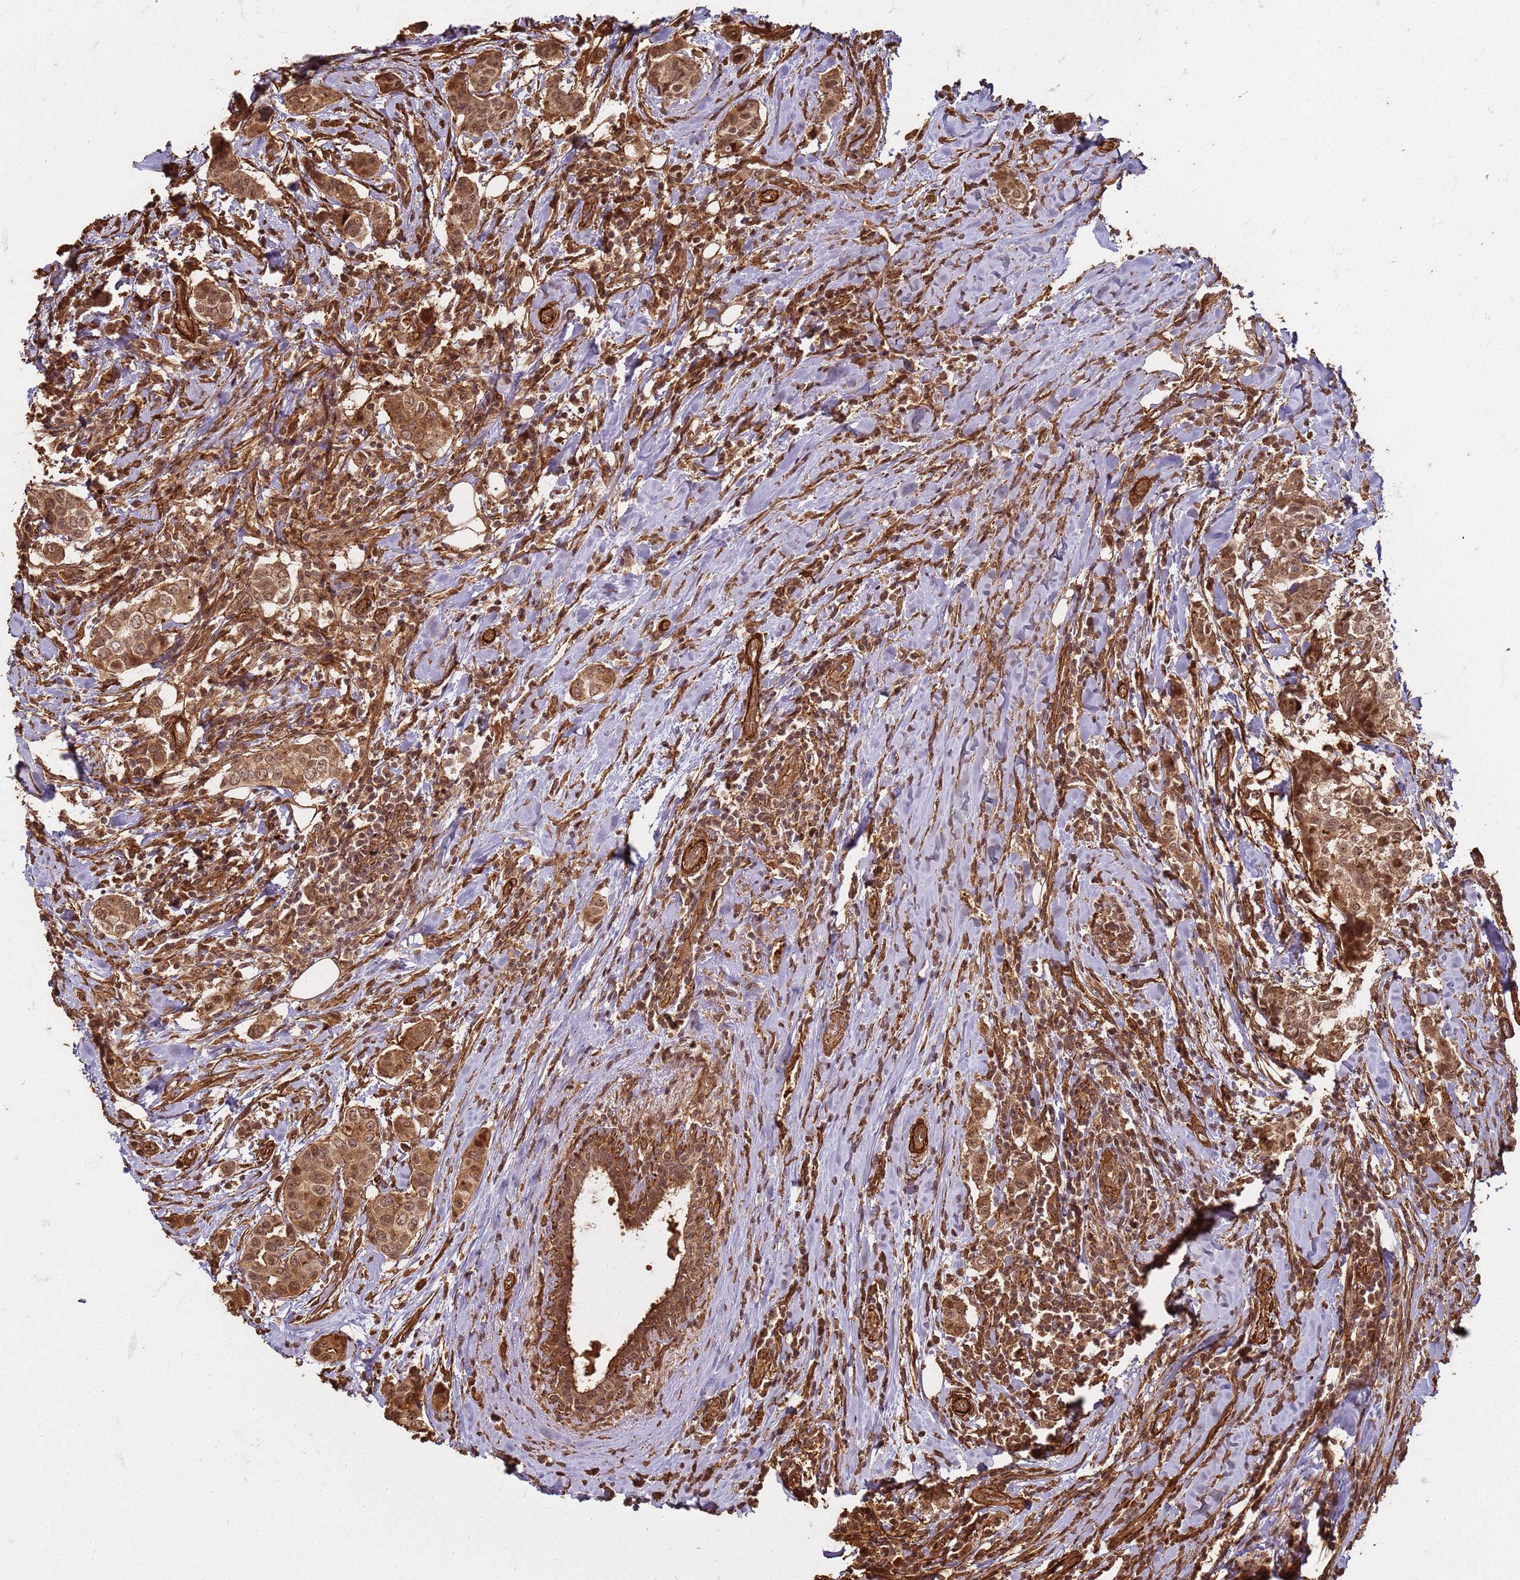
{"staining": {"intensity": "moderate", "quantity": ">75%", "location": "cytoplasmic/membranous,nuclear"}, "tissue": "breast cancer", "cell_type": "Tumor cells", "image_type": "cancer", "snomed": [{"axis": "morphology", "description": "Lobular carcinoma"}, {"axis": "topography", "description": "Breast"}], "caption": "Lobular carcinoma (breast) stained with DAB (3,3'-diaminobenzidine) immunohistochemistry demonstrates medium levels of moderate cytoplasmic/membranous and nuclear positivity in approximately >75% of tumor cells.", "gene": "KIF26A", "patient": {"sex": "female", "age": 51}}